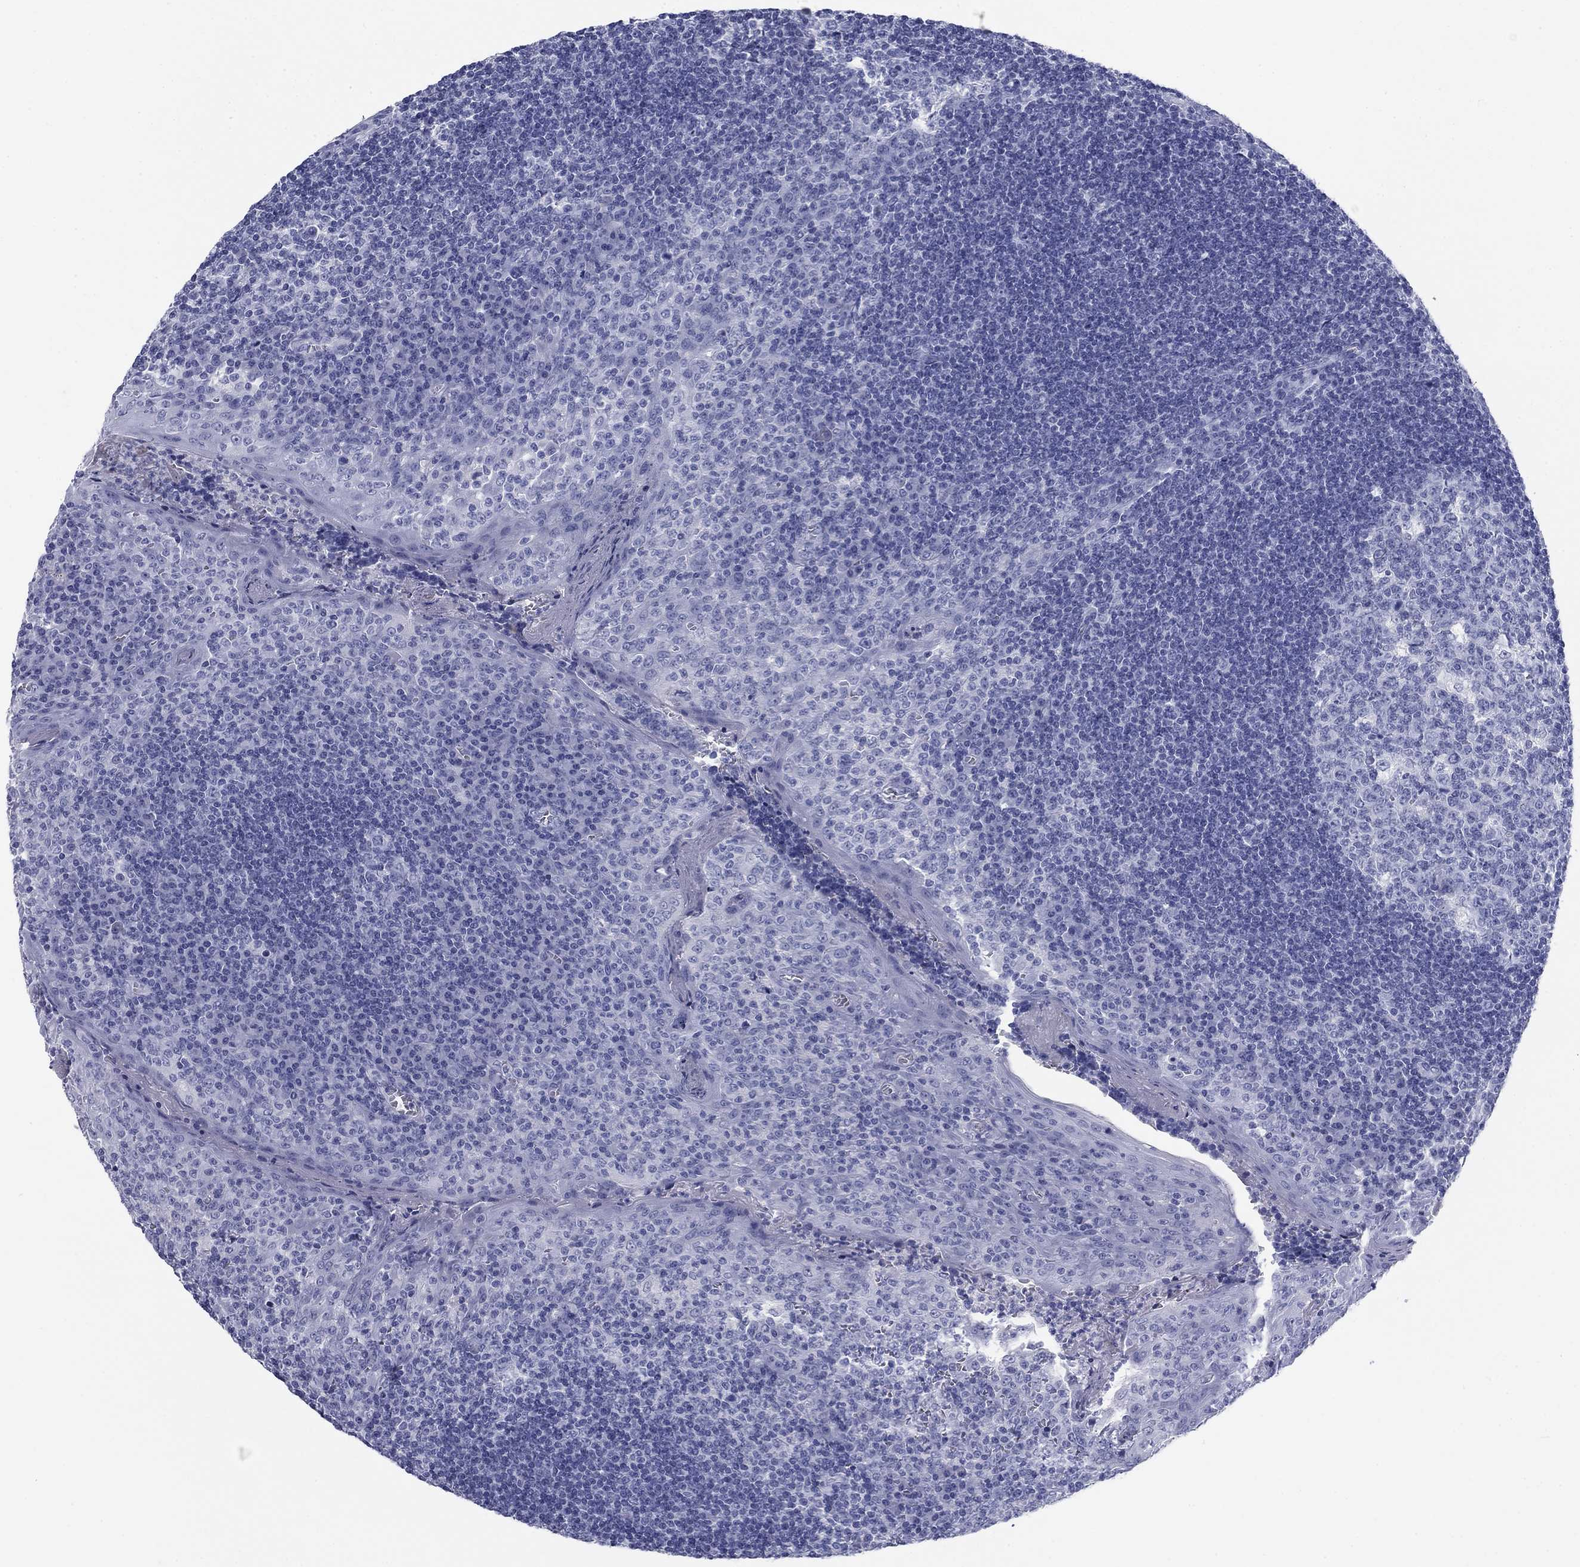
{"staining": {"intensity": "negative", "quantity": "none", "location": "none"}, "tissue": "tonsil", "cell_type": "Germinal center cells", "image_type": "normal", "snomed": [{"axis": "morphology", "description": "Normal tissue, NOS"}, {"axis": "topography", "description": "Tonsil"}], "caption": "A high-resolution photomicrograph shows immunohistochemistry (IHC) staining of benign tonsil, which displays no significant positivity in germinal center cells.", "gene": "KCNH1", "patient": {"sex": "female", "age": 13}}